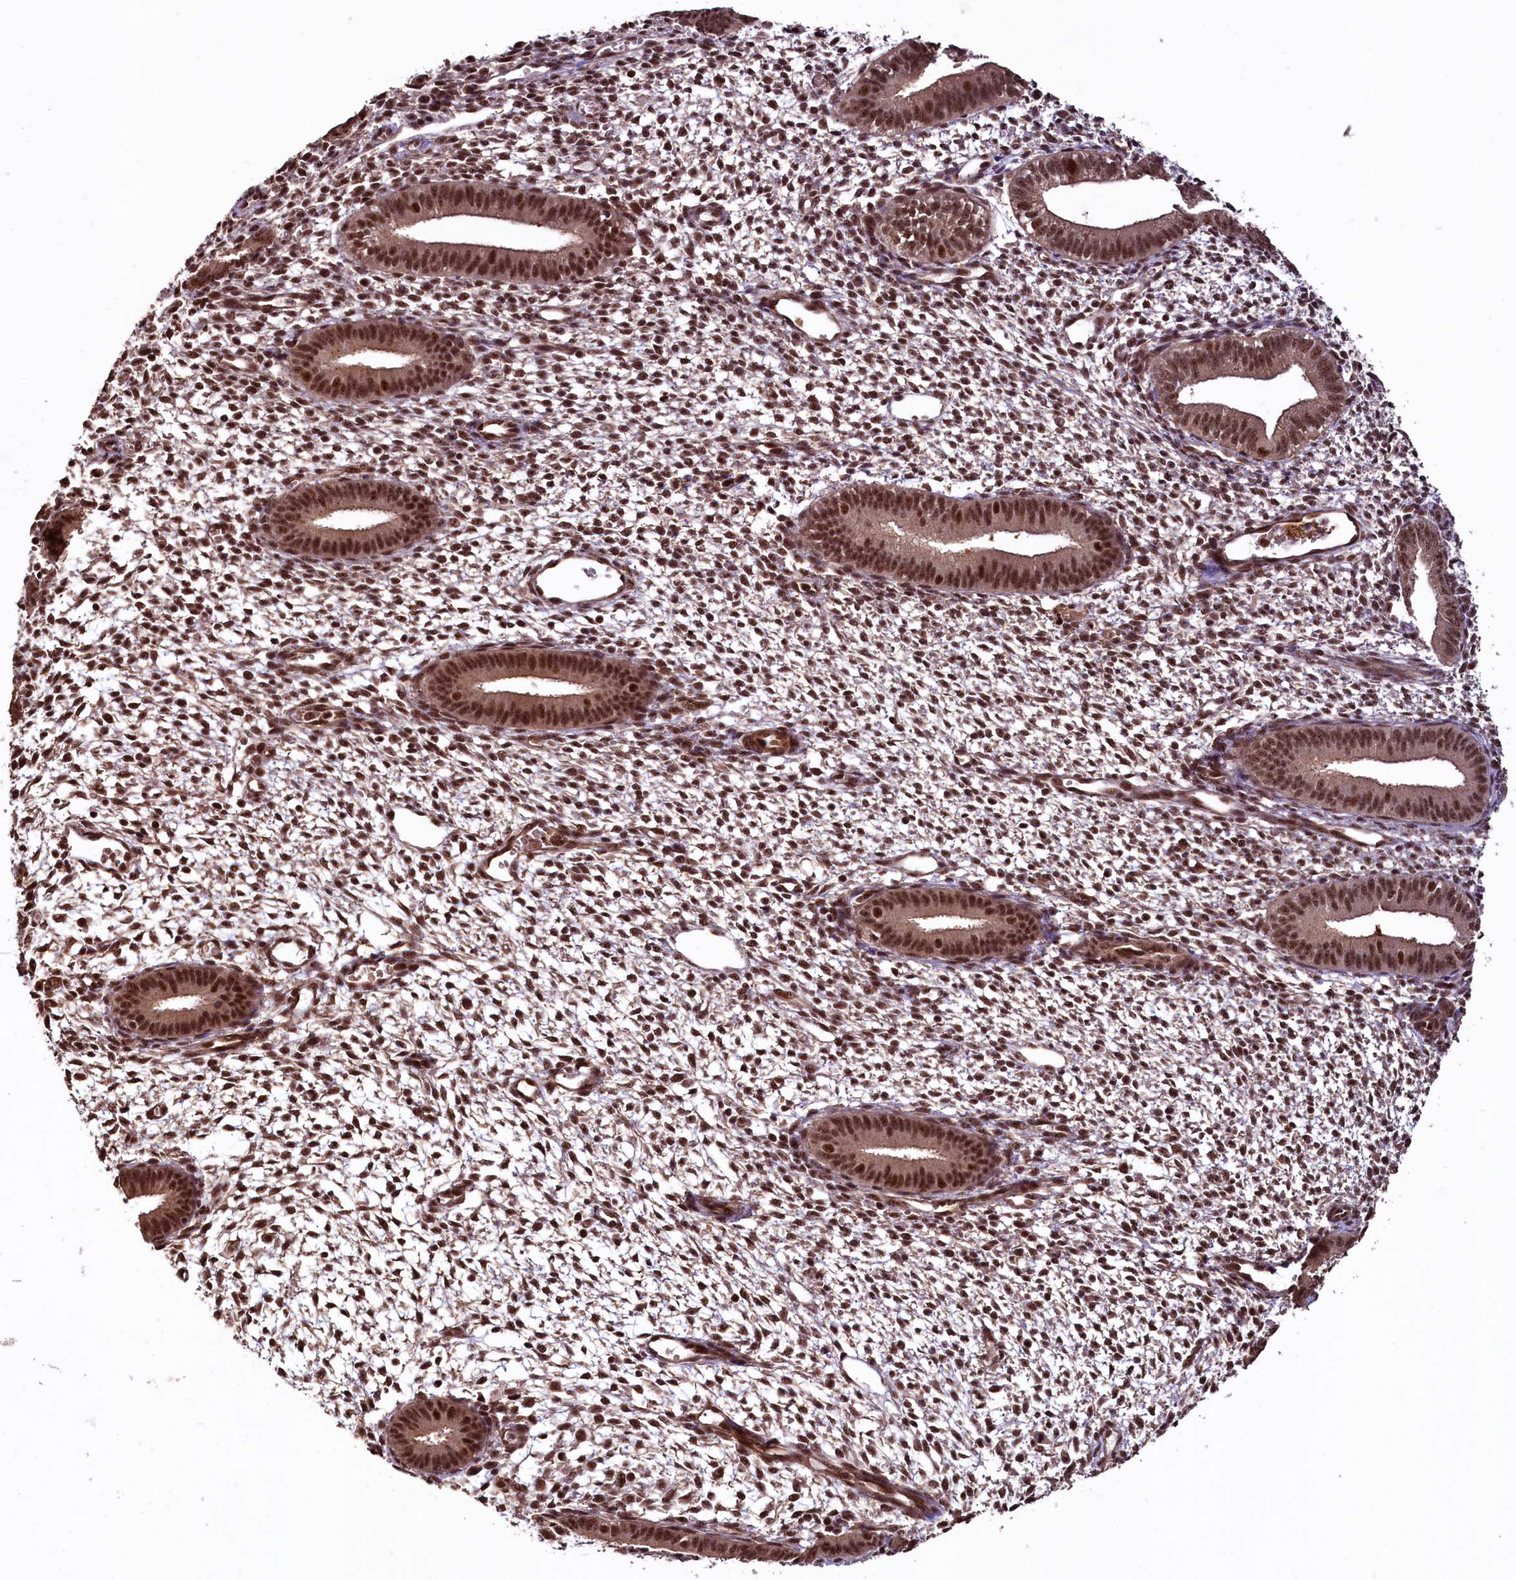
{"staining": {"intensity": "strong", "quantity": ">75%", "location": "nuclear"}, "tissue": "endometrium", "cell_type": "Cells in endometrial stroma", "image_type": "normal", "snomed": [{"axis": "morphology", "description": "Normal tissue, NOS"}, {"axis": "topography", "description": "Endometrium"}], "caption": "Immunohistochemistry (IHC) image of normal human endometrium stained for a protein (brown), which exhibits high levels of strong nuclear positivity in about >75% of cells in endometrial stroma.", "gene": "SFSWAP", "patient": {"sex": "female", "age": 46}}